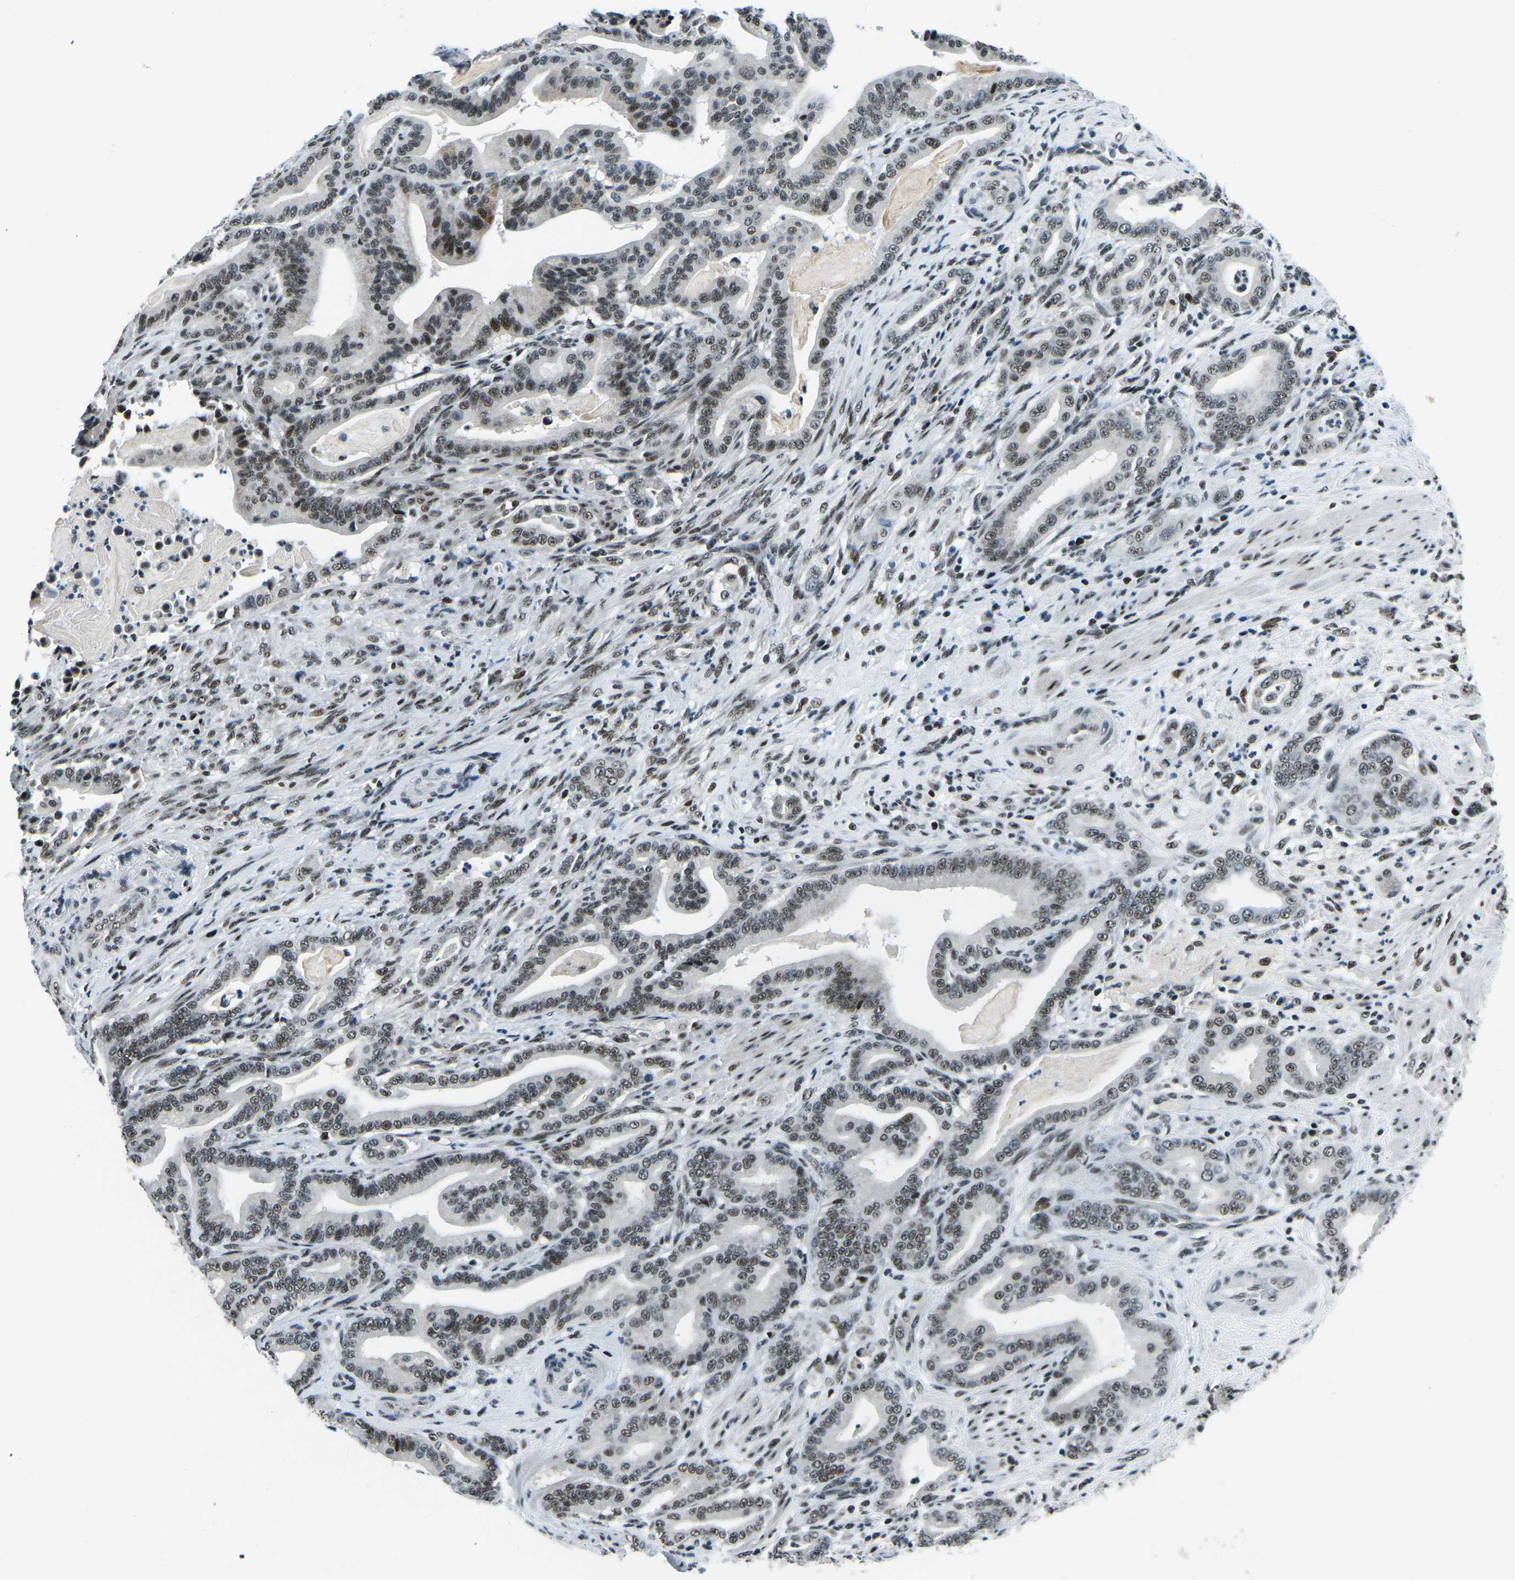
{"staining": {"intensity": "moderate", "quantity": ">75%", "location": "nuclear"}, "tissue": "pancreatic cancer", "cell_type": "Tumor cells", "image_type": "cancer", "snomed": [{"axis": "morphology", "description": "Normal tissue, NOS"}, {"axis": "morphology", "description": "Adenocarcinoma, NOS"}, {"axis": "topography", "description": "Pancreas"}], "caption": "Protein staining reveals moderate nuclear staining in approximately >75% of tumor cells in pancreatic cancer (adenocarcinoma).", "gene": "RBL2", "patient": {"sex": "male", "age": 63}}